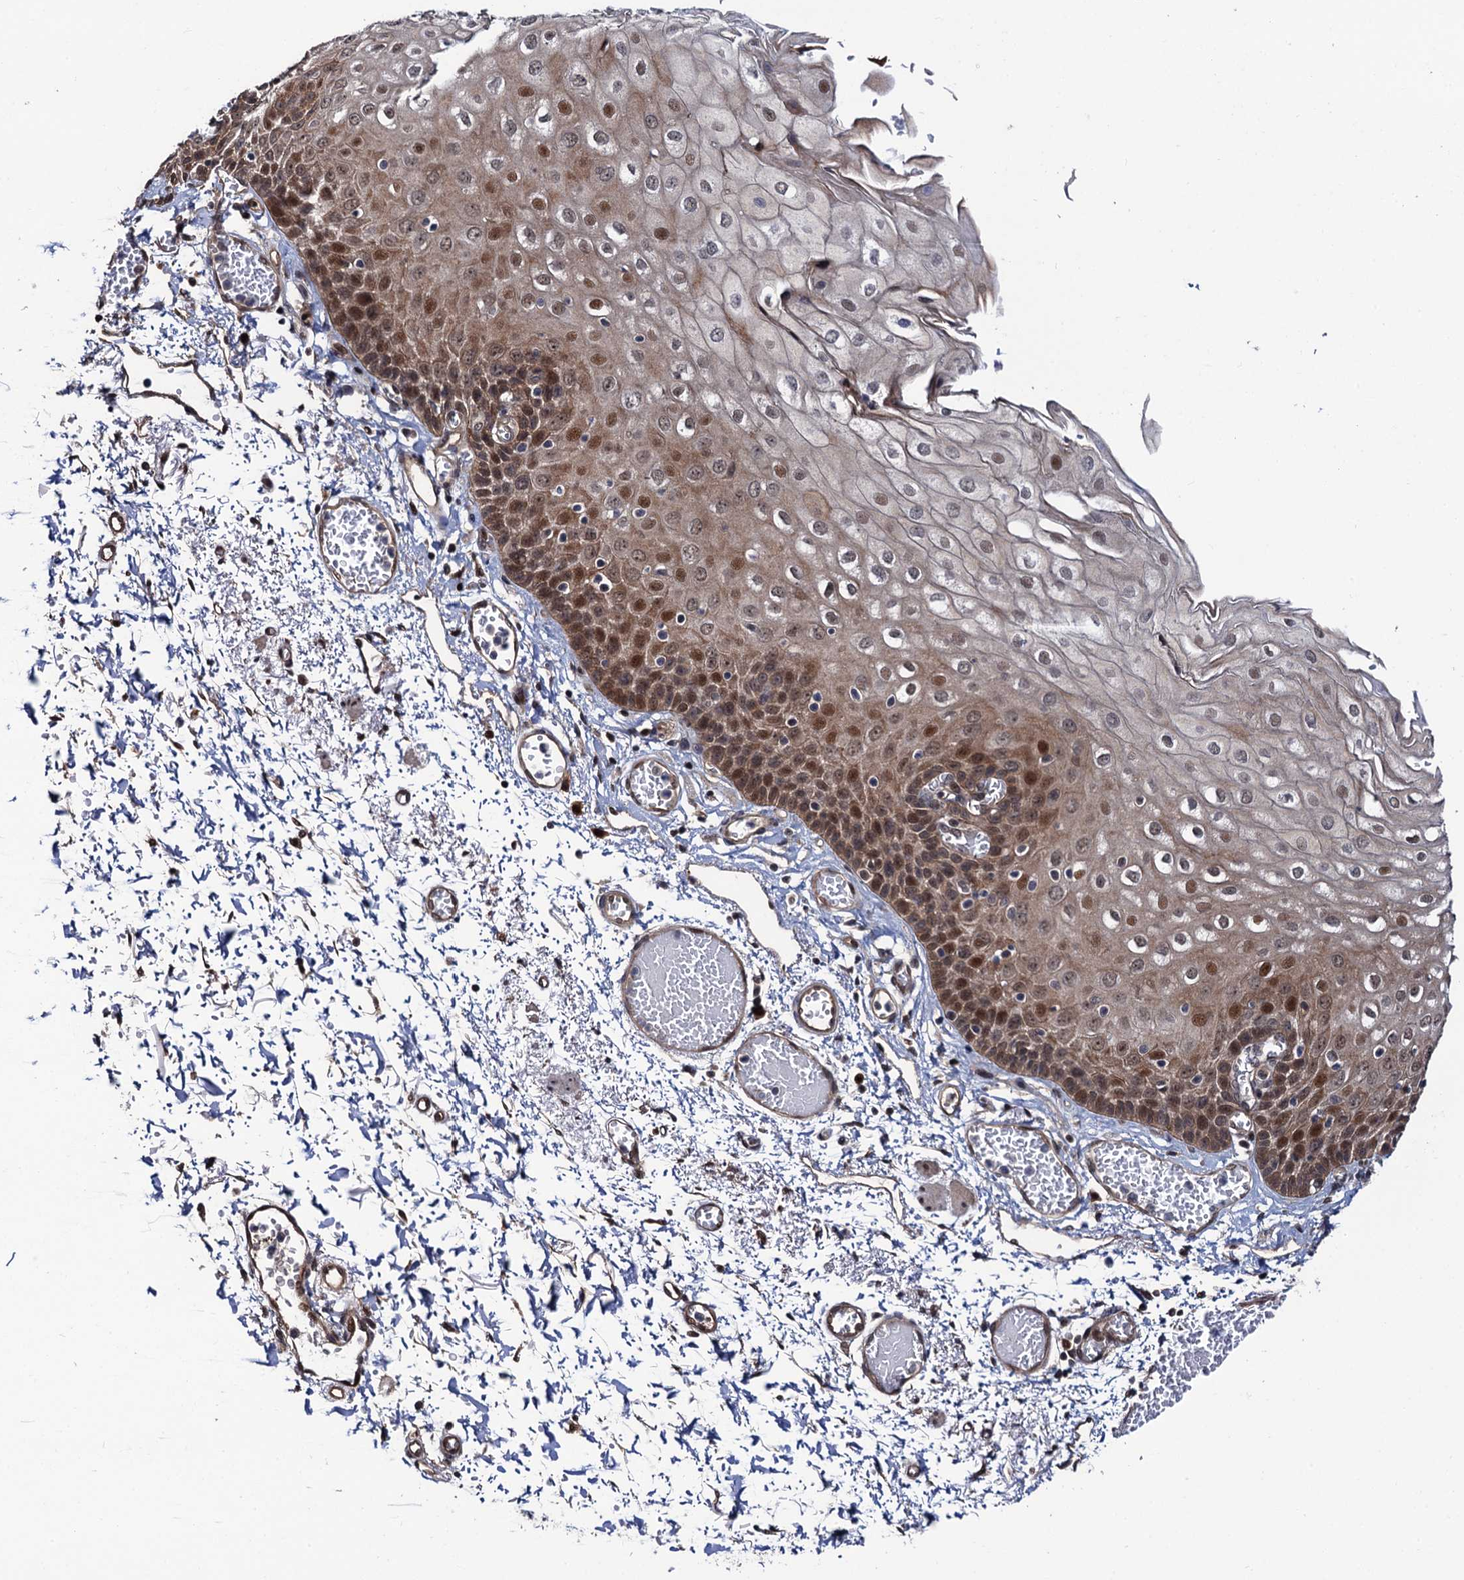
{"staining": {"intensity": "moderate", "quantity": ">75%", "location": "cytoplasmic/membranous,nuclear"}, "tissue": "esophagus", "cell_type": "Squamous epithelial cells", "image_type": "normal", "snomed": [{"axis": "morphology", "description": "Normal tissue, NOS"}, {"axis": "topography", "description": "Esophagus"}], "caption": "About >75% of squamous epithelial cells in benign esophagus show moderate cytoplasmic/membranous,nuclear protein positivity as visualized by brown immunohistochemical staining.", "gene": "CDC23", "patient": {"sex": "male", "age": 81}}